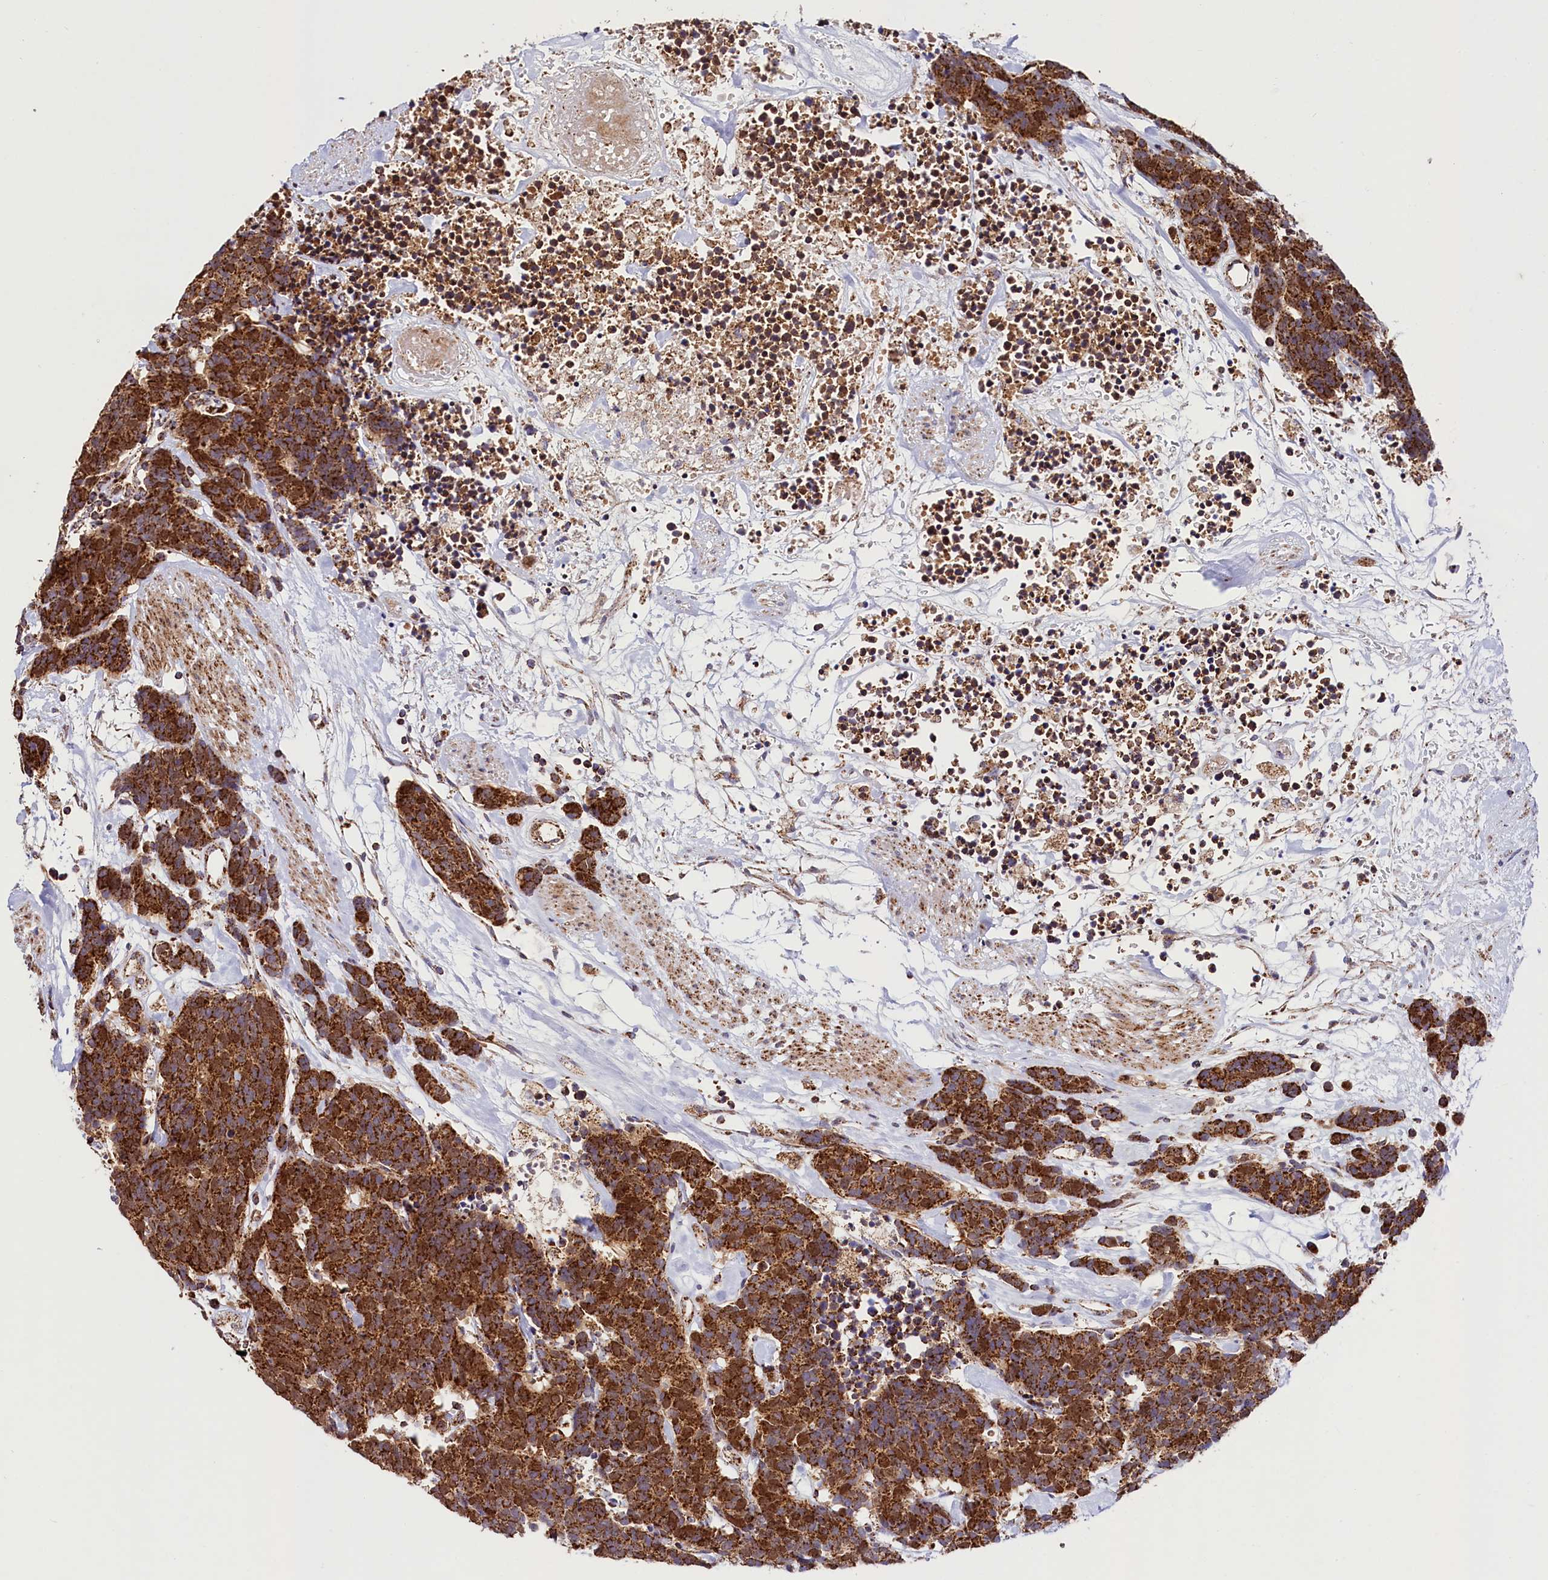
{"staining": {"intensity": "strong", "quantity": ">75%", "location": "cytoplasmic/membranous"}, "tissue": "carcinoid", "cell_type": "Tumor cells", "image_type": "cancer", "snomed": [{"axis": "morphology", "description": "Carcinoma, NOS"}, {"axis": "morphology", "description": "Carcinoid, malignant, NOS"}, {"axis": "topography", "description": "Urinary bladder"}], "caption": "Tumor cells reveal high levels of strong cytoplasmic/membranous expression in about >75% of cells in human carcinoid. The staining was performed using DAB (3,3'-diaminobenzidine) to visualize the protein expression in brown, while the nuclei were stained in blue with hematoxylin (Magnification: 20x).", "gene": "CLYBL", "patient": {"sex": "male", "age": 57}}